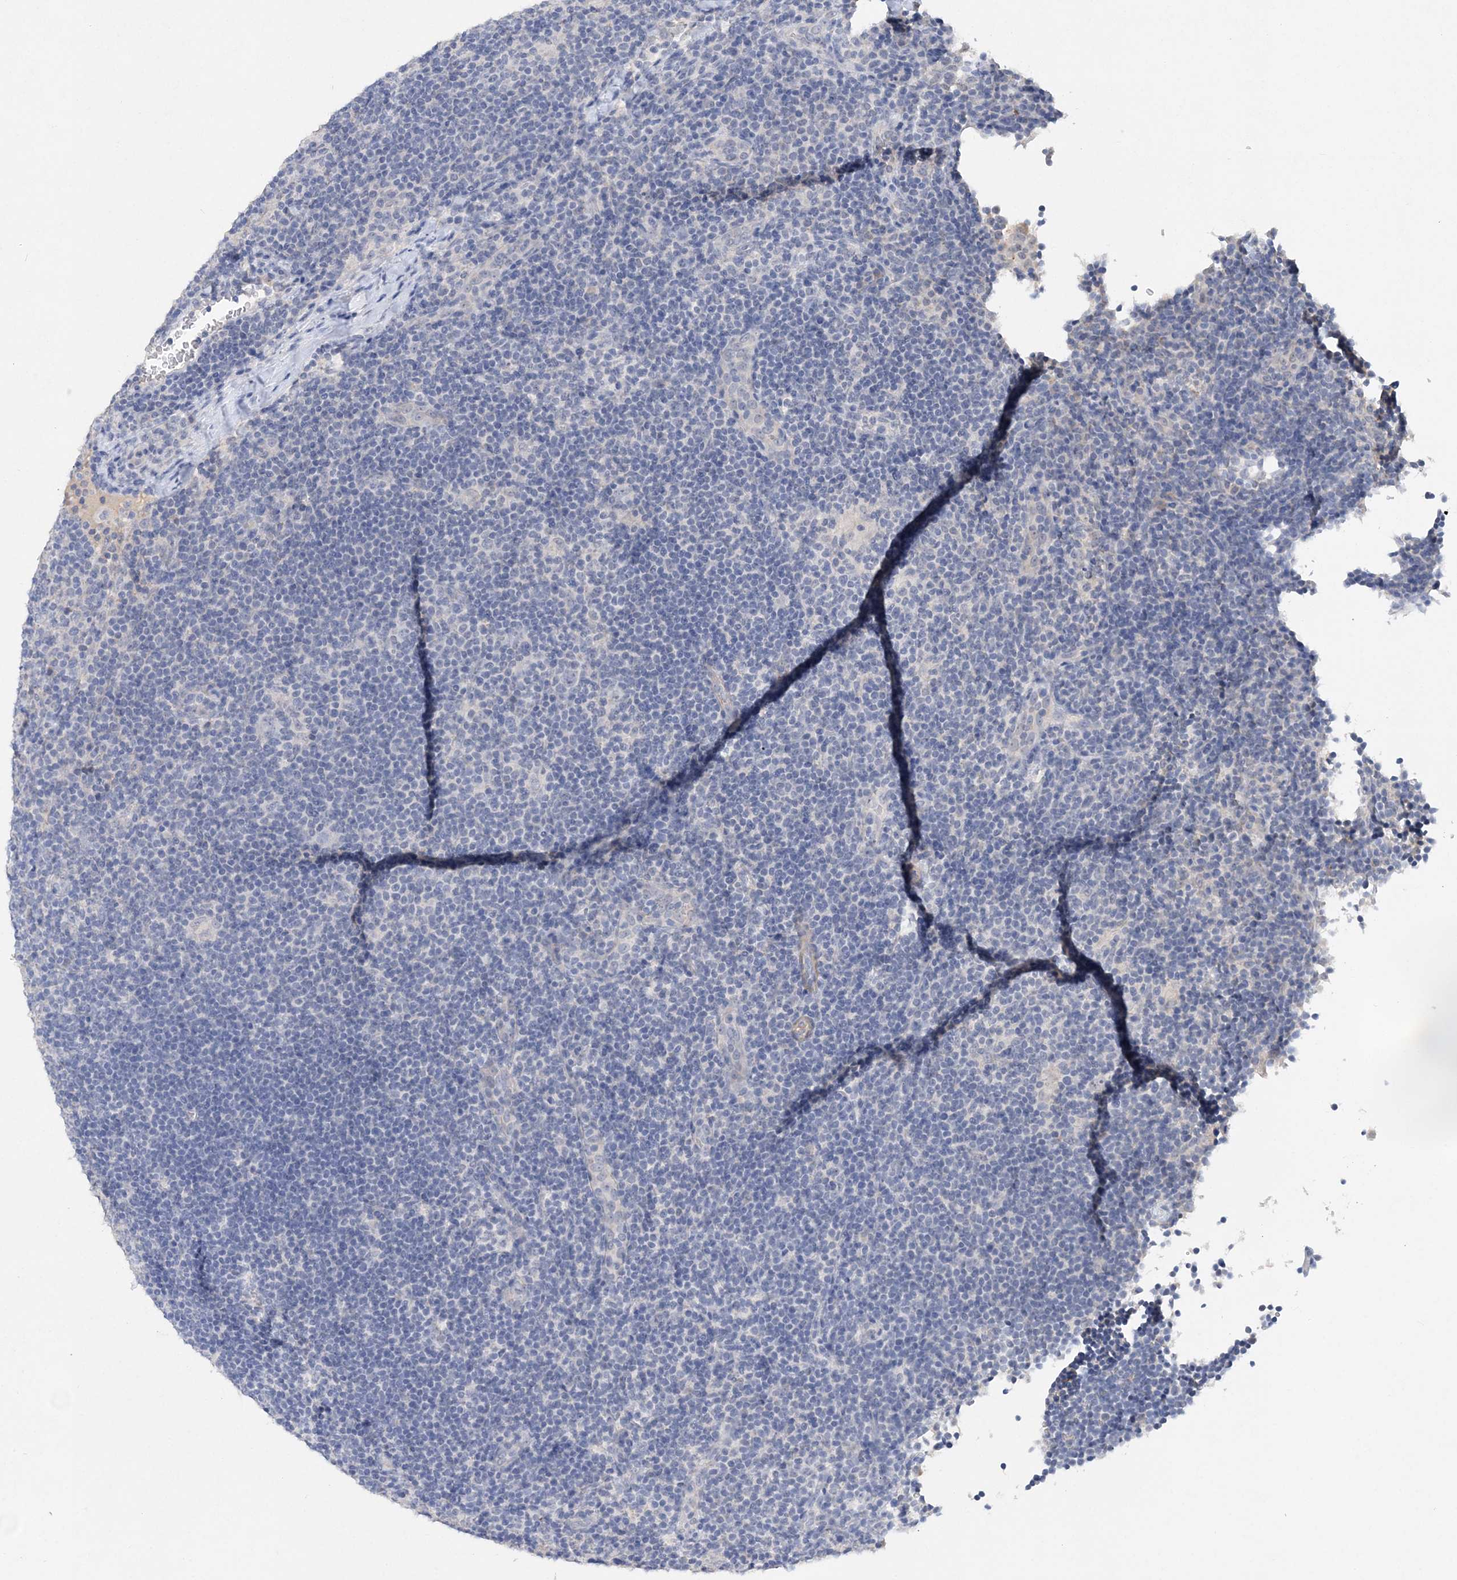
{"staining": {"intensity": "negative", "quantity": "none", "location": "none"}, "tissue": "lymphoma", "cell_type": "Tumor cells", "image_type": "cancer", "snomed": [{"axis": "morphology", "description": "Hodgkin's disease, NOS"}, {"axis": "topography", "description": "Lymph node"}], "caption": "Lymphoma was stained to show a protein in brown. There is no significant positivity in tumor cells.", "gene": "C11orf58", "patient": {"sex": "female", "age": 57}}